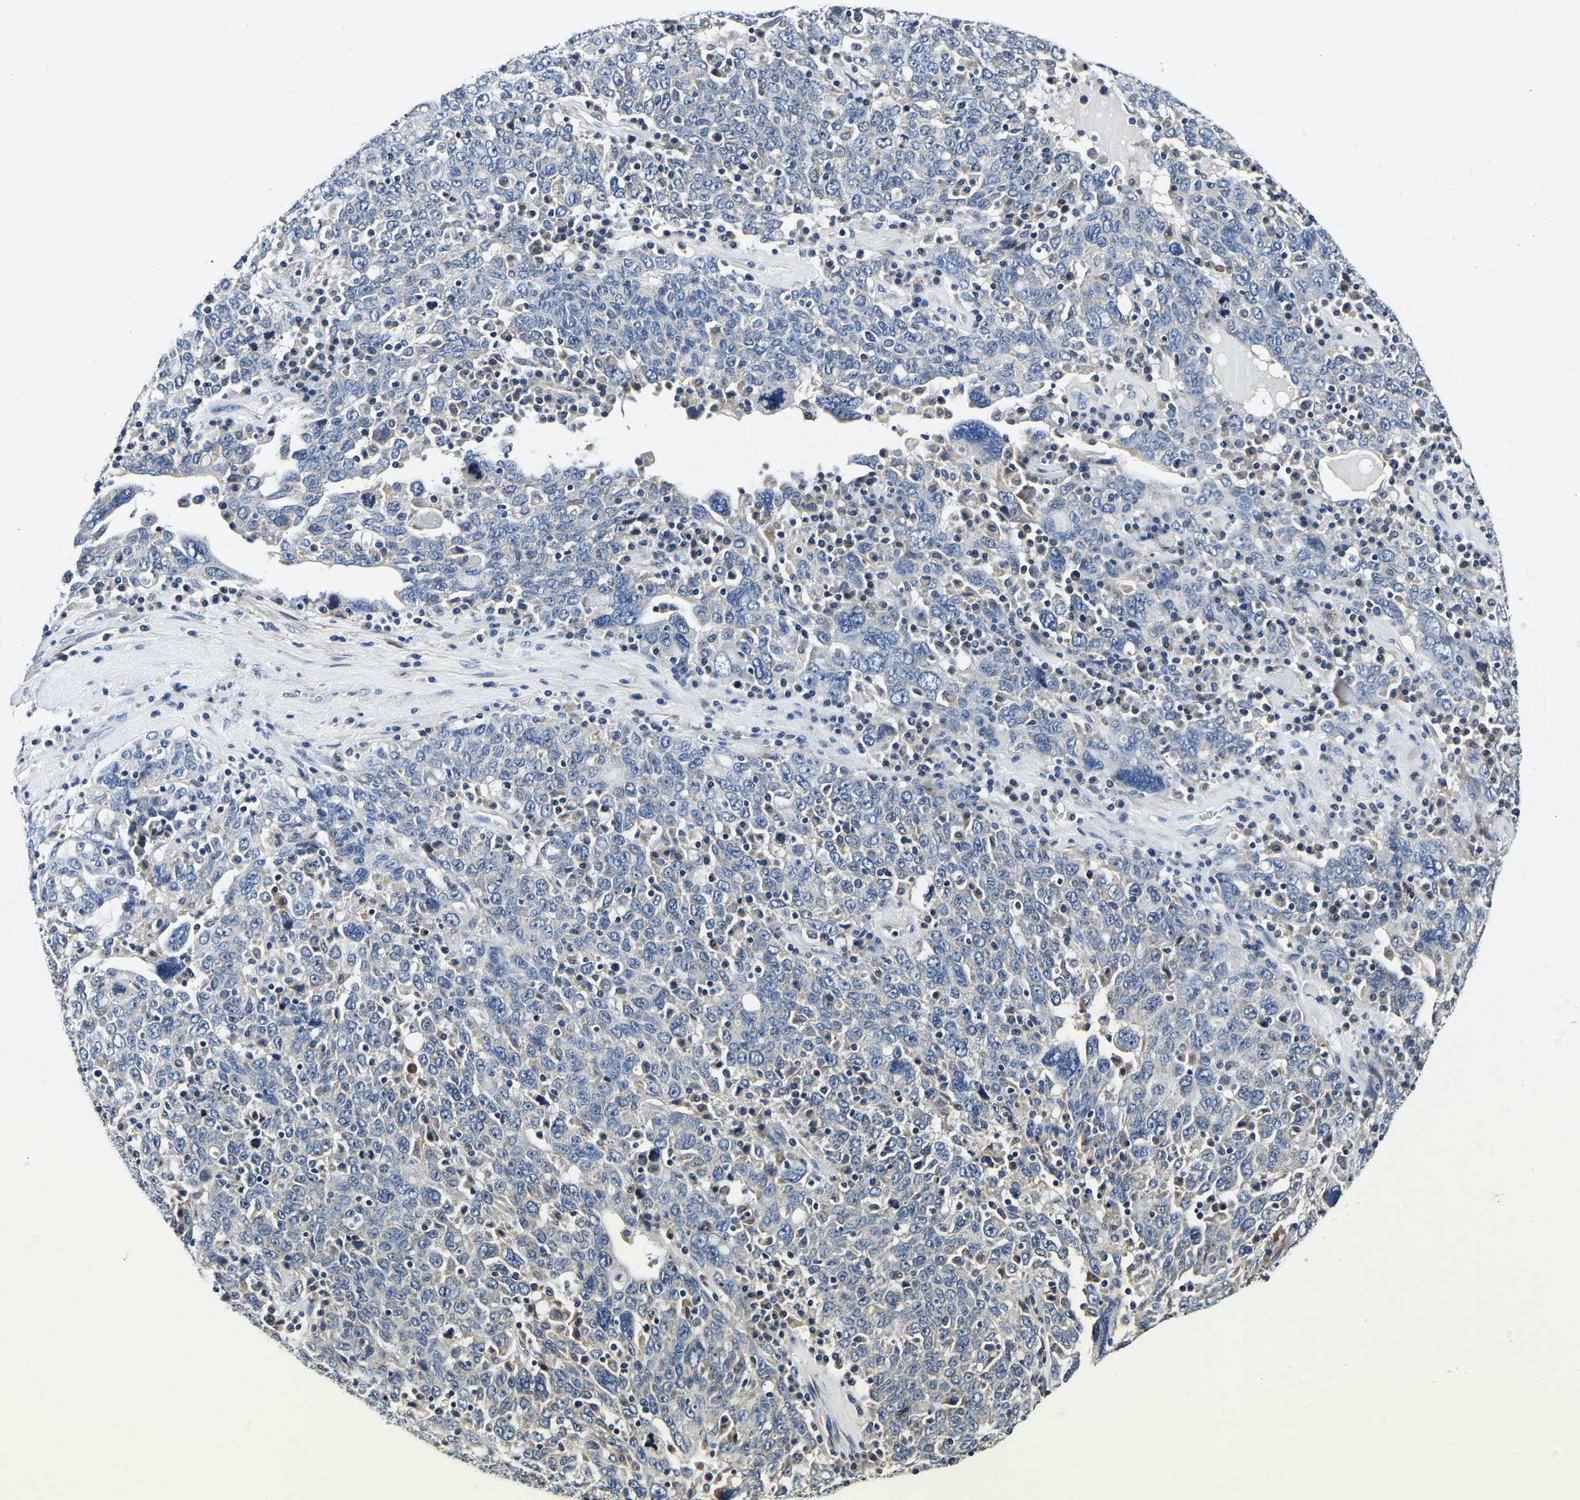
{"staining": {"intensity": "negative", "quantity": "none", "location": "none"}, "tissue": "ovarian cancer", "cell_type": "Tumor cells", "image_type": "cancer", "snomed": [{"axis": "morphology", "description": "Carcinoma, endometroid"}, {"axis": "topography", "description": "Ovary"}], "caption": "Immunohistochemistry (IHC) image of endometroid carcinoma (ovarian) stained for a protein (brown), which exhibits no expression in tumor cells.", "gene": "KCTD17", "patient": {"sex": "female", "age": 62}}